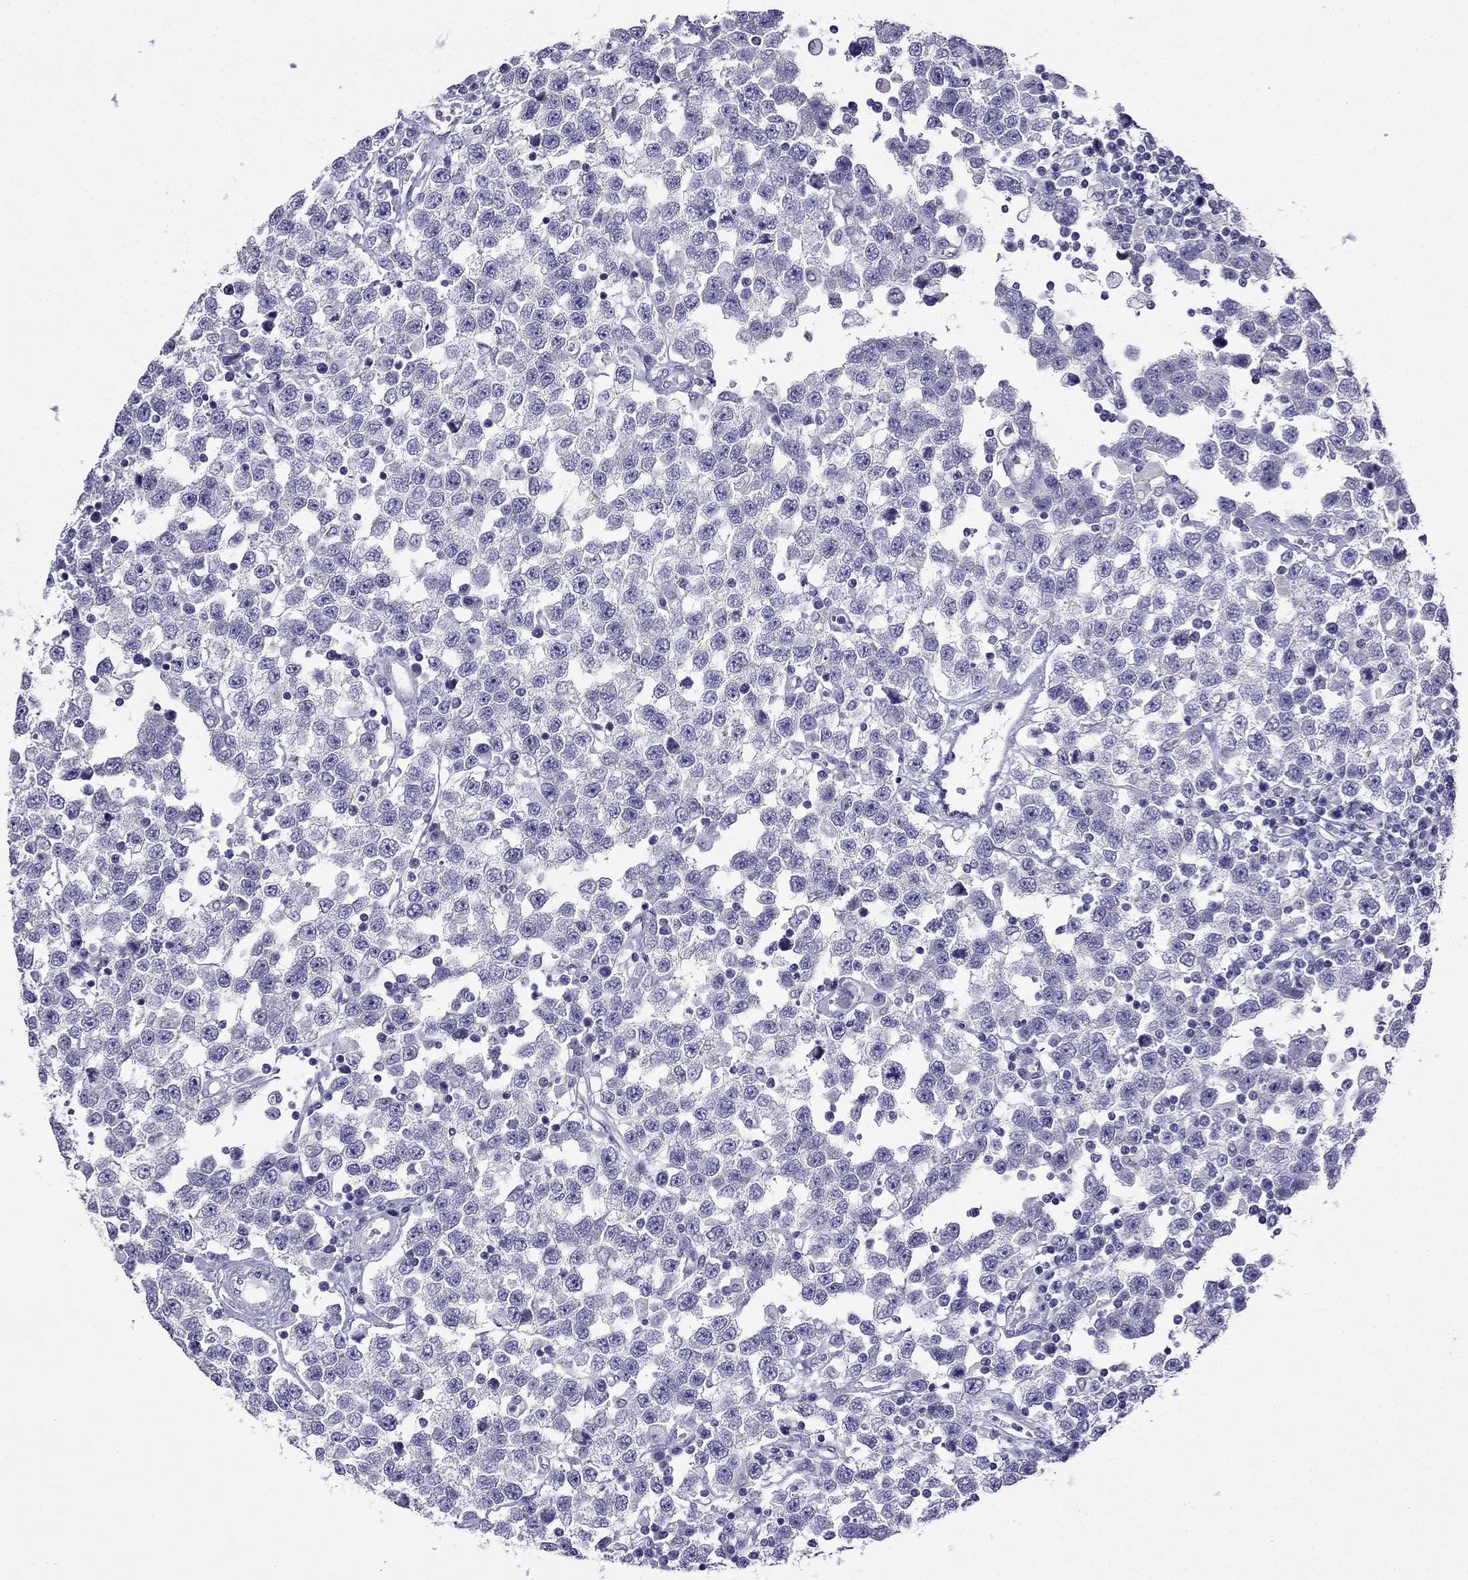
{"staining": {"intensity": "negative", "quantity": "none", "location": "none"}, "tissue": "testis cancer", "cell_type": "Tumor cells", "image_type": "cancer", "snomed": [{"axis": "morphology", "description": "Seminoma, NOS"}, {"axis": "topography", "description": "Testis"}], "caption": "Histopathology image shows no significant protein positivity in tumor cells of testis cancer (seminoma).", "gene": "KCNJ10", "patient": {"sex": "male", "age": 34}}